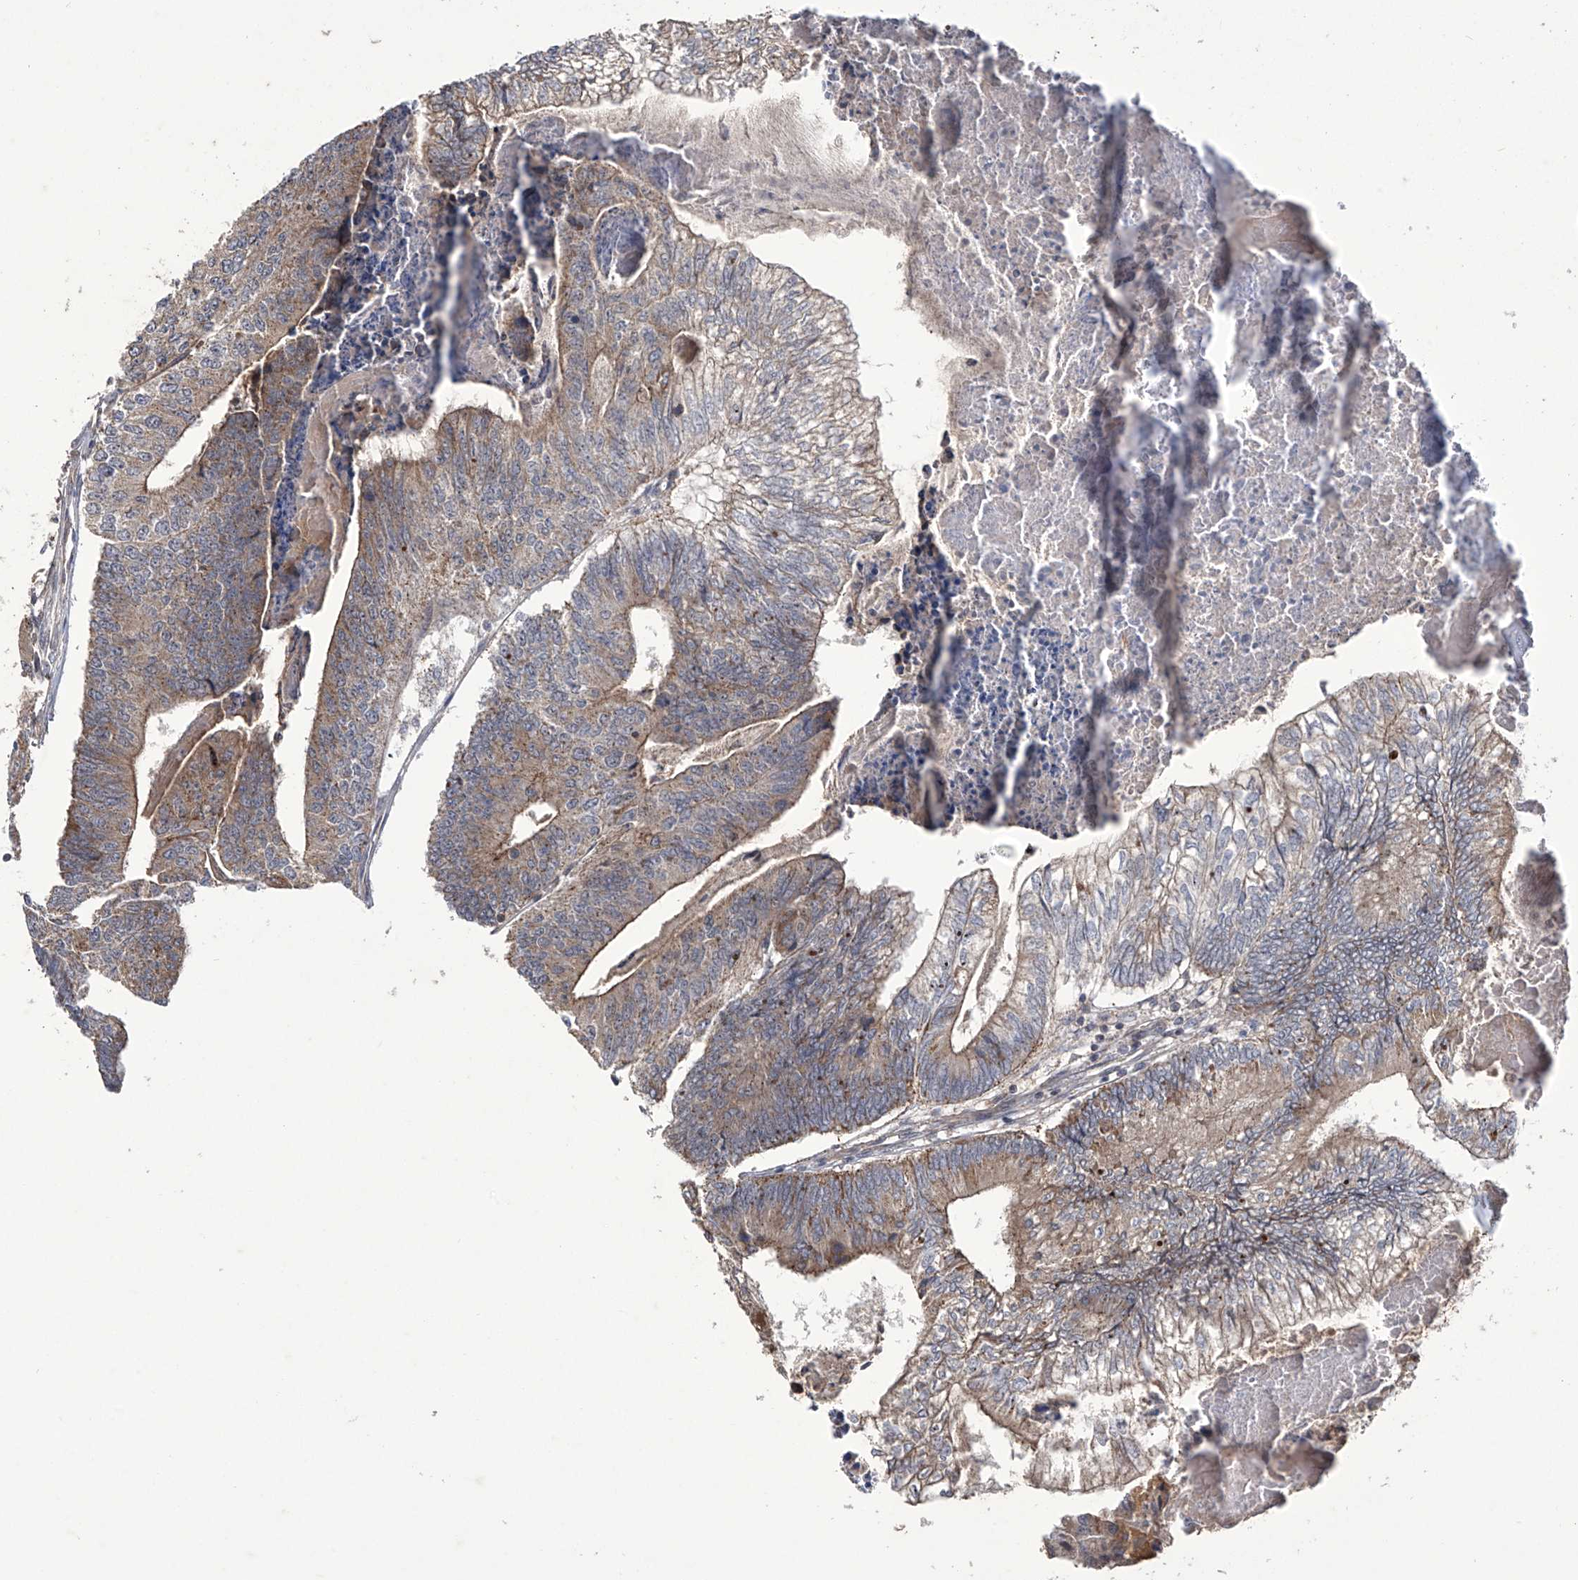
{"staining": {"intensity": "moderate", "quantity": "25%-75%", "location": "cytoplasmic/membranous"}, "tissue": "colorectal cancer", "cell_type": "Tumor cells", "image_type": "cancer", "snomed": [{"axis": "morphology", "description": "Adenocarcinoma, NOS"}, {"axis": "topography", "description": "Colon"}], "caption": "Protein expression analysis of colorectal cancer reveals moderate cytoplasmic/membranous expression in about 25%-75% of tumor cells.", "gene": "TRIM60", "patient": {"sex": "female", "age": 67}}